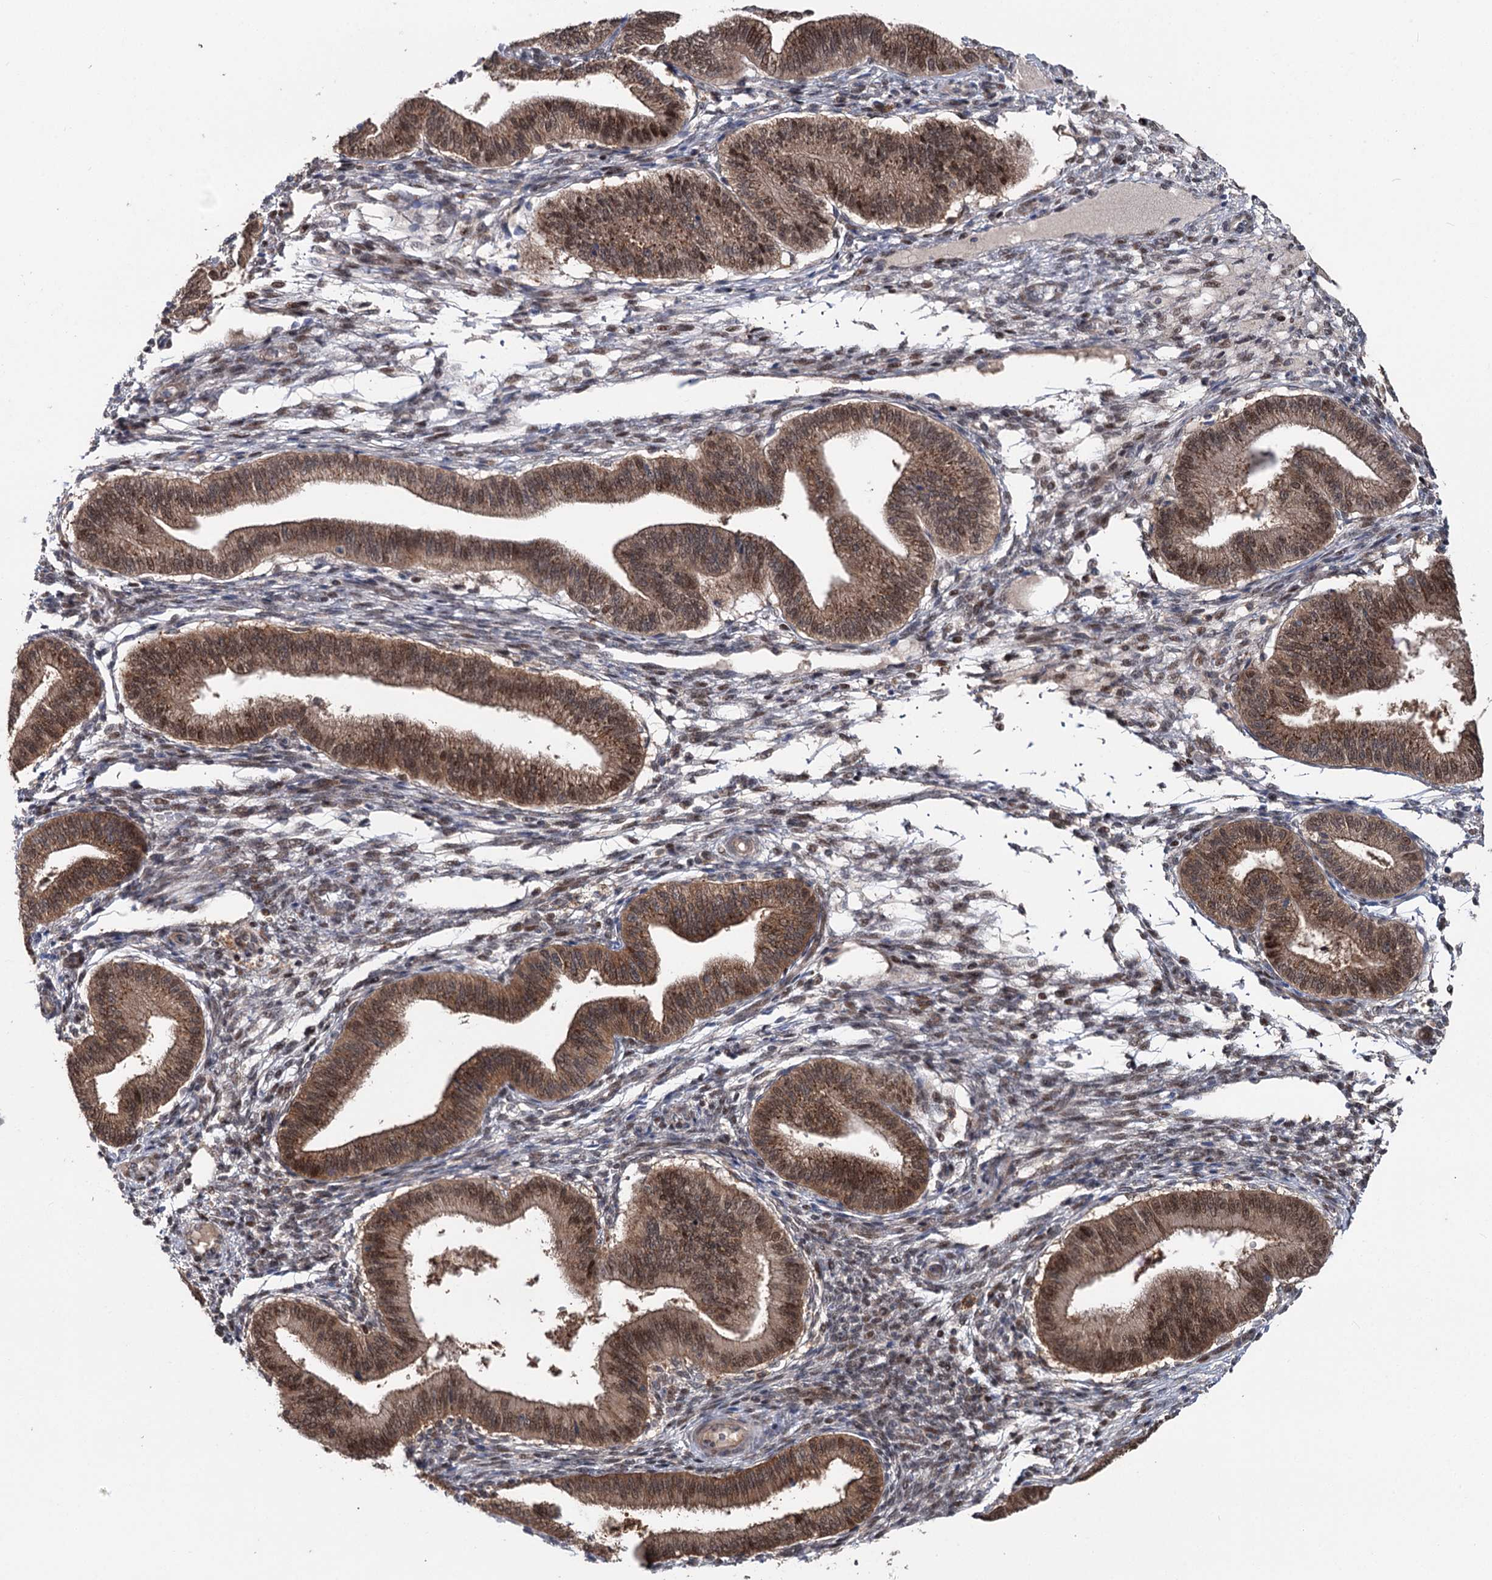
{"staining": {"intensity": "moderate", "quantity": "<25%", "location": "cytoplasmic/membranous,nuclear"}, "tissue": "endometrium", "cell_type": "Cells in endometrial stroma", "image_type": "normal", "snomed": [{"axis": "morphology", "description": "Normal tissue, NOS"}, {"axis": "topography", "description": "Endometrium"}], "caption": "Immunohistochemistry (IHC) micrograph of benign human endometrium stained for a protein (brown), which demonstrates low levels of moderate cytoplasmic/membranous,nuclear staining in about <25% of cells in endometrial stroma.", "gene": "STX6", "patient": {"sex": "female", "age": 39}}